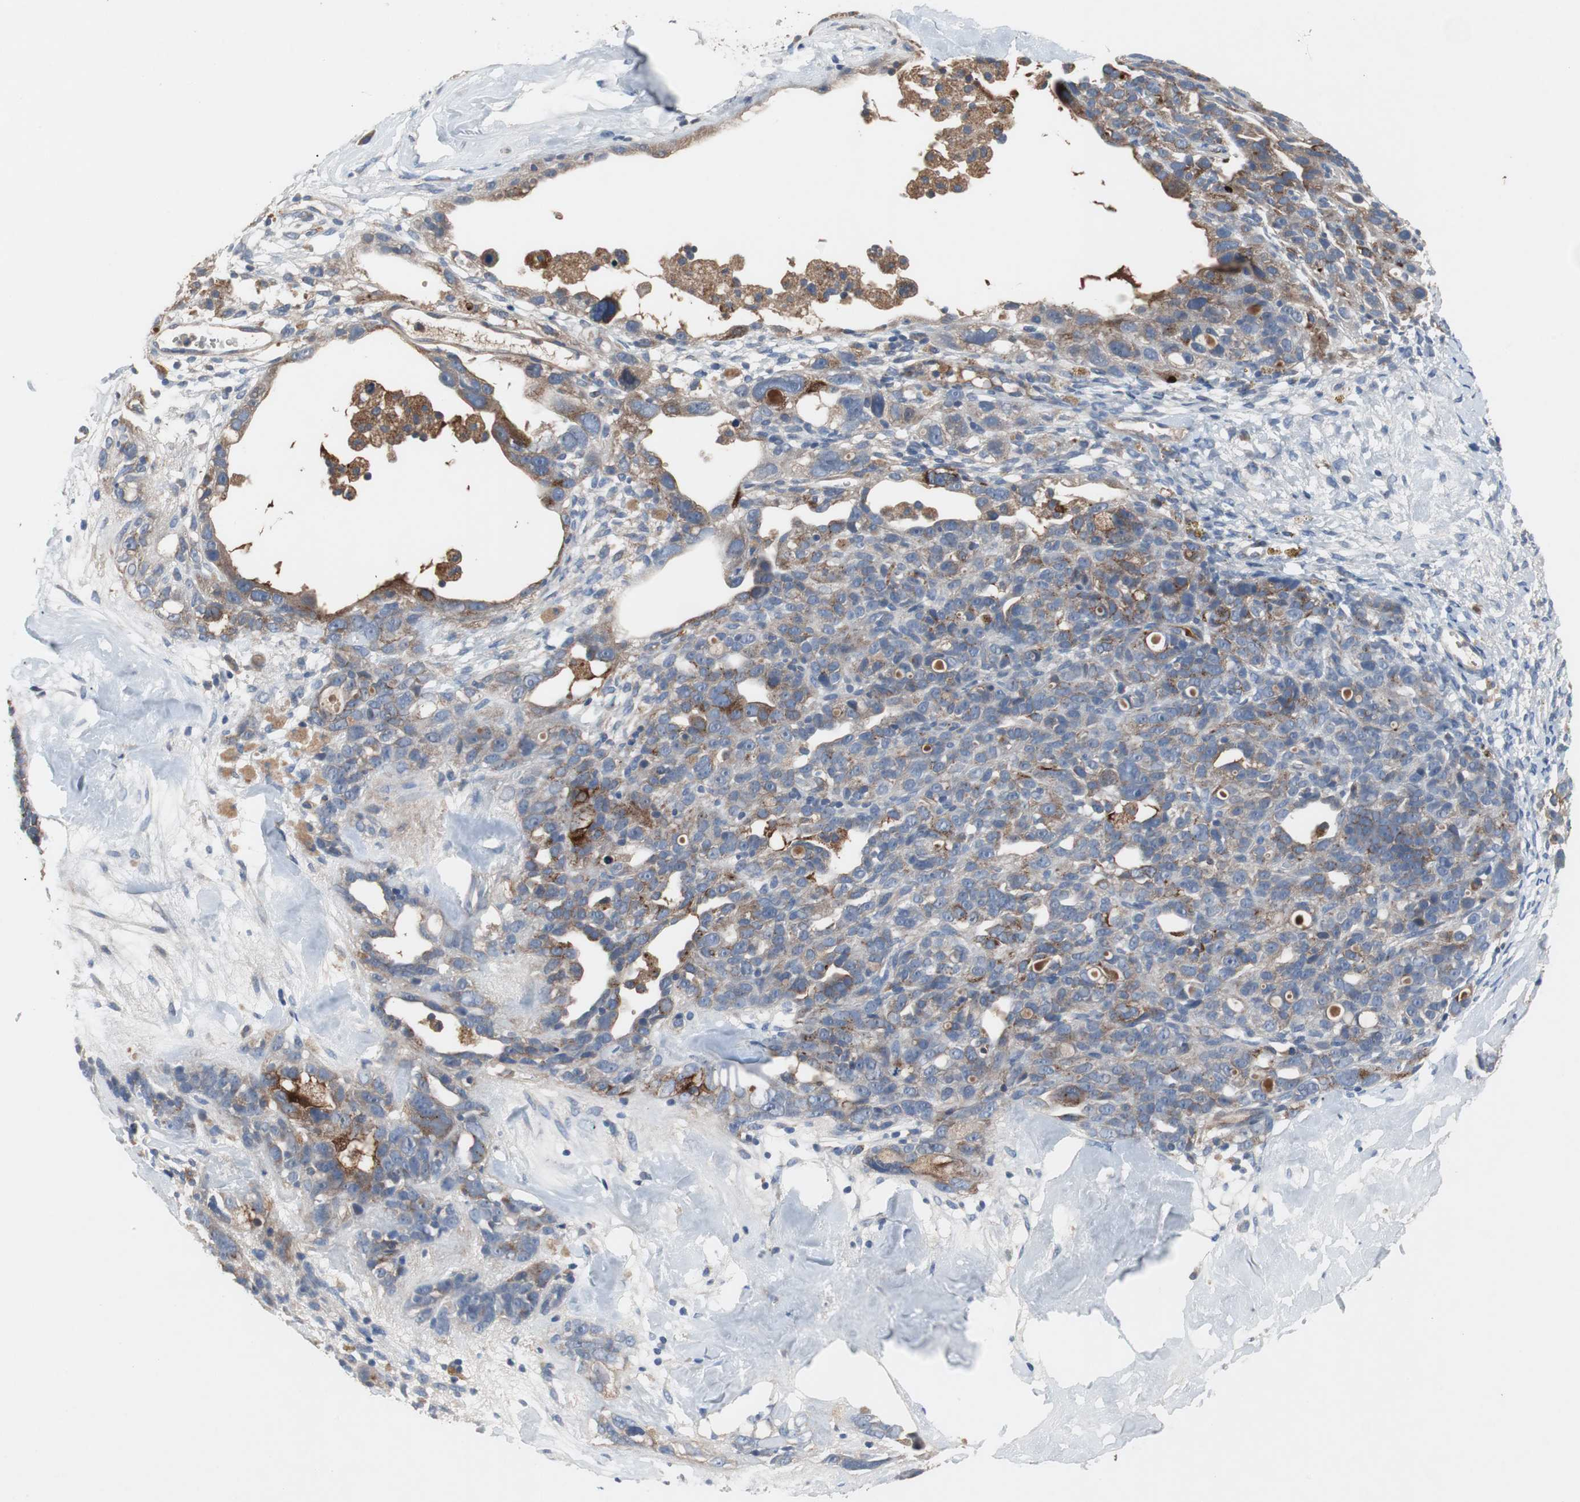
{"staining": {"intensity": "weak", "quantity": "25%-75%", "location": "cytoplasmic/membranous"}, "tissue": "ovarian cancer", "cell_type": "Tumor cells", "image_type": "cancer", "snomed": [{"axis": "morphology", "description": "Cystadenocarcinoma, serous, NOS"}, {"axis": "topography", "description": "Ovary"}], "caption": "The micrograph shows immunohistochemical staining of ovarian serous cystadenocarcinoma. There is weak cytoplasmic/membranous positivity is identified in approximately 25%-75% of tumor cells.", "gene": "SORT1", "patient": {"sex": "female", "age": 66}}